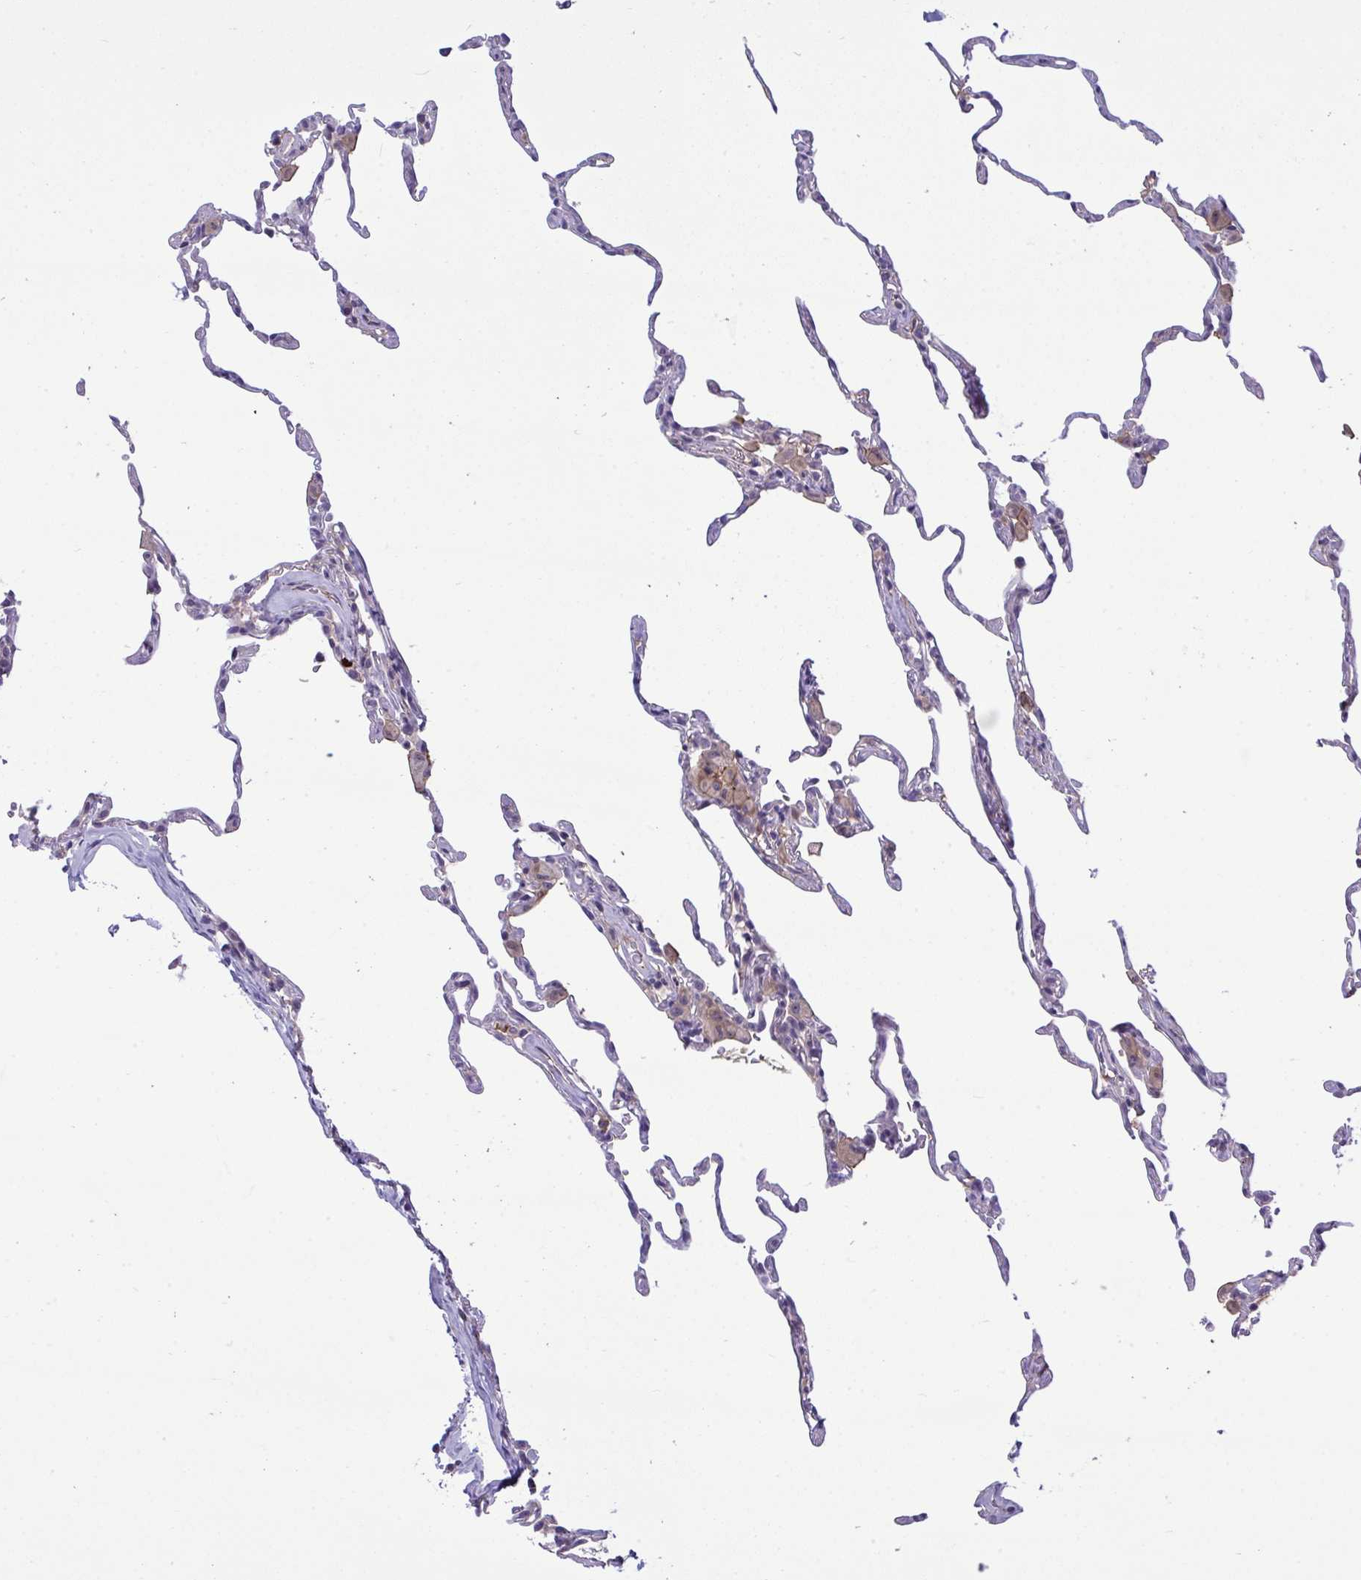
{"staining": {"intensity": "negative", "quantity": "none", "location": "none"}, "tissue": "lung", "cell_type": "Alveolar cells", "image_type": "normal", "snomed": [{"axis": "morphology", "description": "Normal tissue, NOS"}, {"axis": "topography", "description": "Lung"}], "caption": "DAB (3,3'-diaminobenzidine) immunohistochemical staining of unremarkable human lung demonstrates no significant positivity in alveolar cells. (DAB immunohistochemistry, high magnification).", "gene": "CD101", "patient": {"sex": "female", "age": 57}}